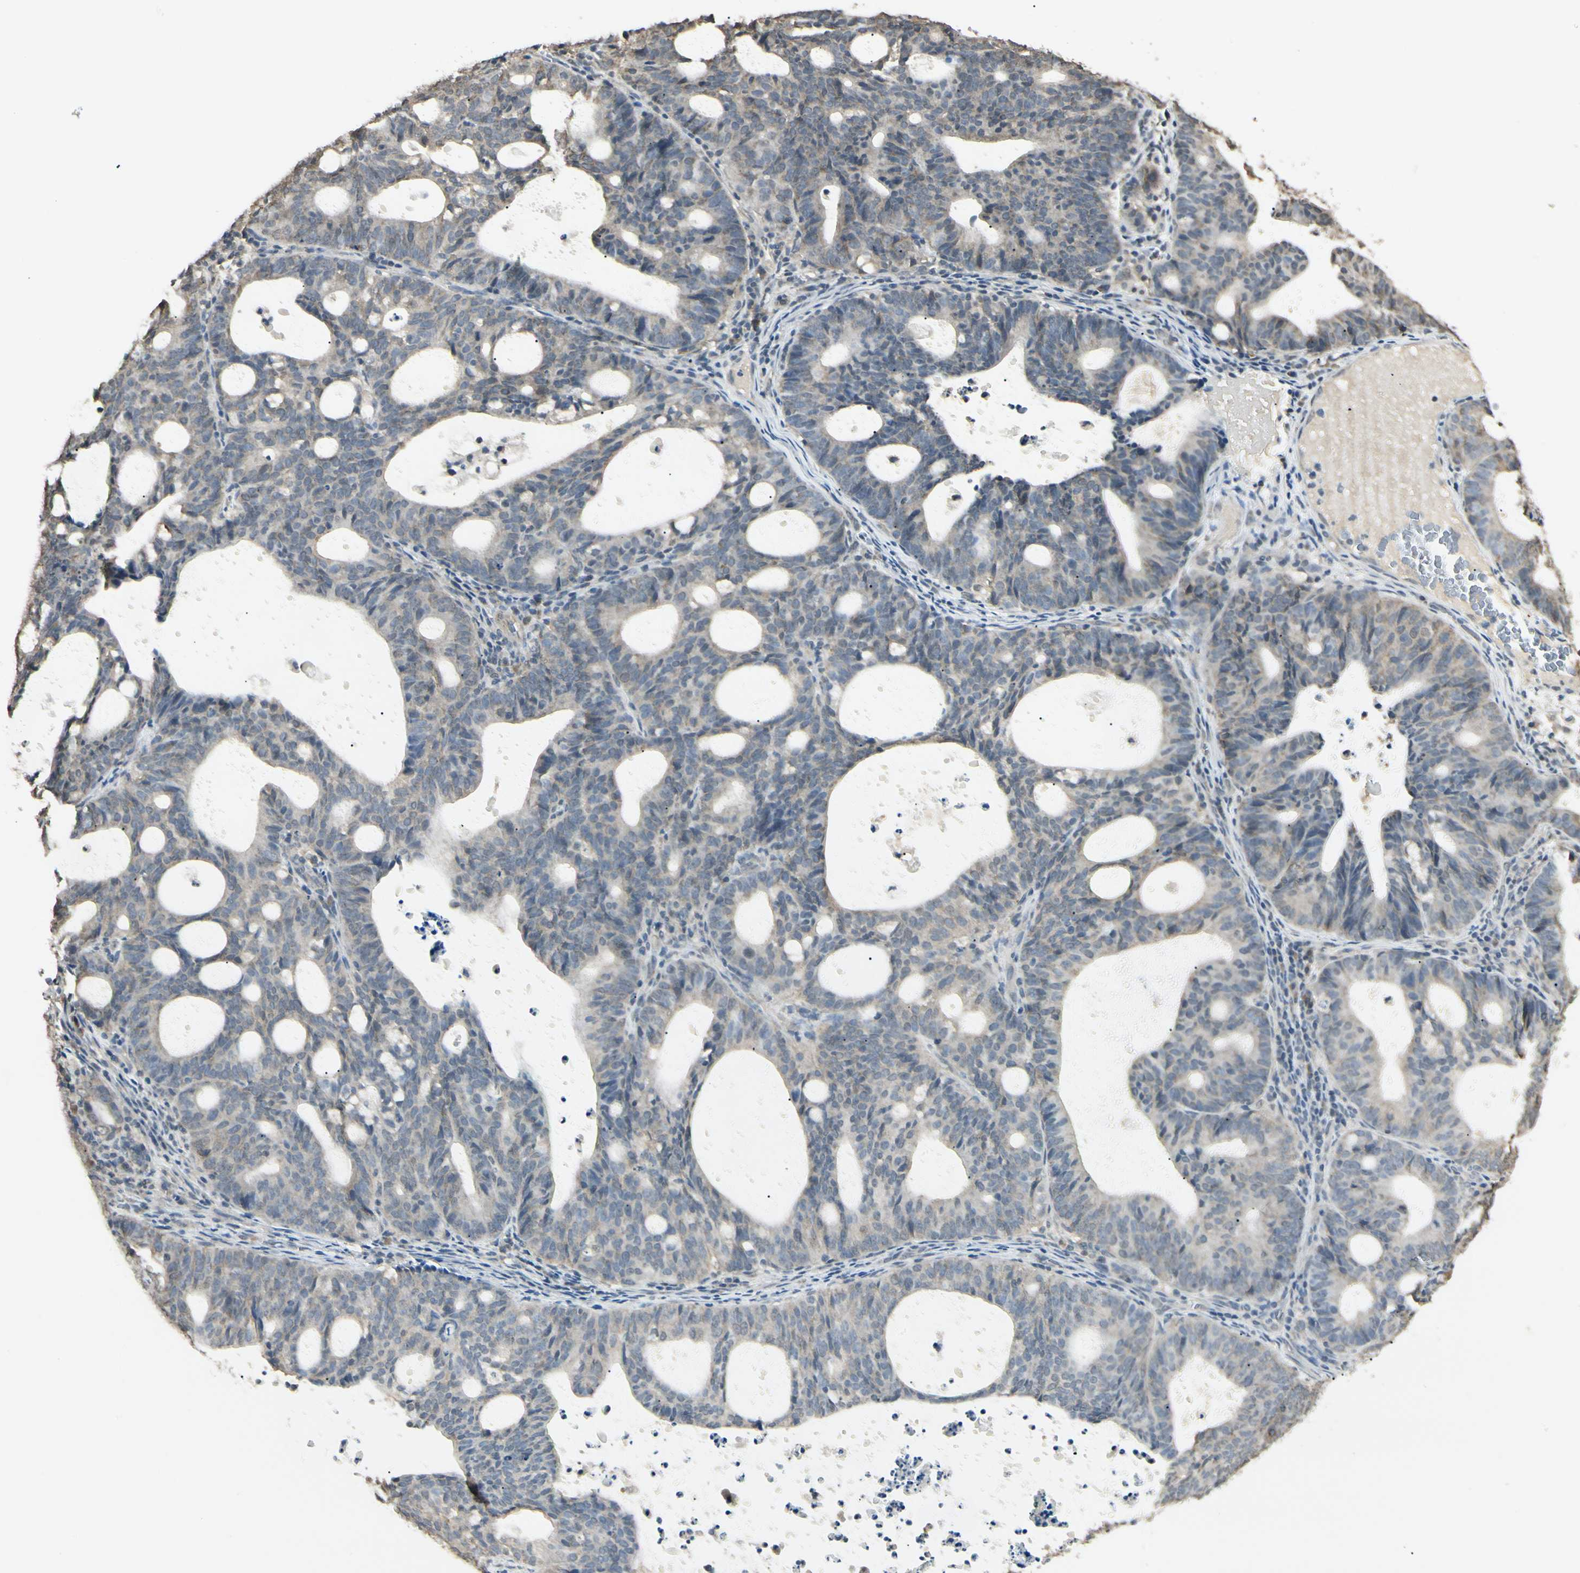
{"staining": {"intensity": "weak", "quantity": ">75%", "location": "cytoplasmic/membranous"}, "tissue": "endometrial cancer", "cell_type": "Tumor cells", "image_type": "cancer", "snomed": [{"axis": "morphology", "description": "Adenocarcinoma, NOS"}, {"axis": "topography", "description": "Uterus"}], "caption": "Endometrial adenocarcinoma stained for a protein reveals weak cytoplasmic/membranous positivity in tumor cells. The staining is performed using DAB brown chromogen to label protein expression. The nuclei are counter-stained blue using hematoxylin.", "gene": "SGCA", "patient": {"sex": "female", "age": 83}}